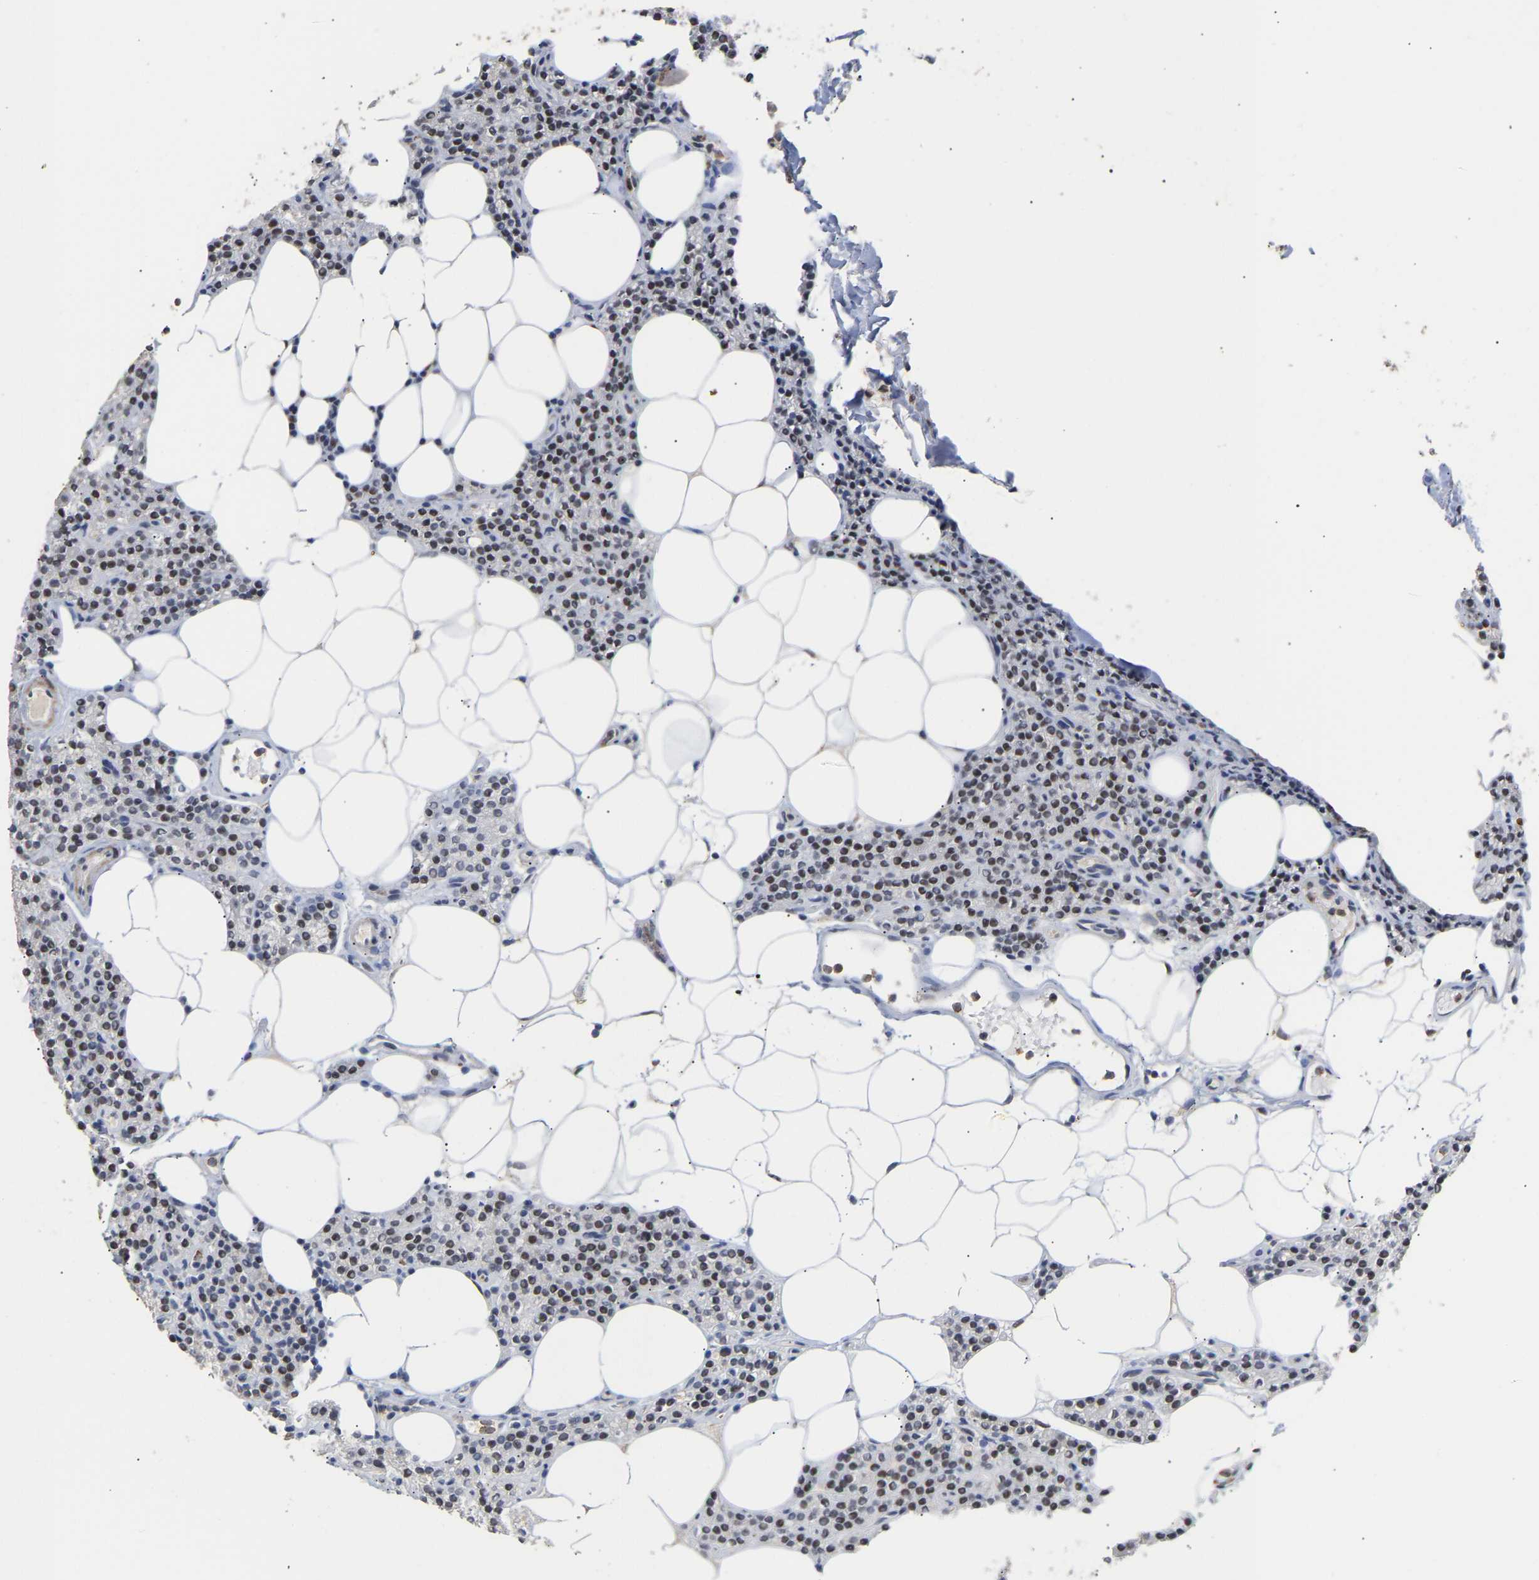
{"staining": {"intensity": "moderate", "quantity": "<25%", "location": "nuclear"}, "tissue": "parathyroid gland", "cell_type": "Glandular cells", "image_type": "normal", "snomed": [{"axis": "morphology", "description": "Normal tissue, NOS"}, {"axis": "morphology", "description": "Adenoma, NOS"}, {"axis": "topography", "description": "Parathyroid gland"}], "caption": "A high-resolution image shows IHC staining of normal parathyroid gland, which exhibits moderate nuclear staining in about <25% of glandular cells. The protein of interest is shown in brown color, while the nuclei are stained blue.", "gene": "AMPH", "patient": {"sex": "female", "age": 70}}